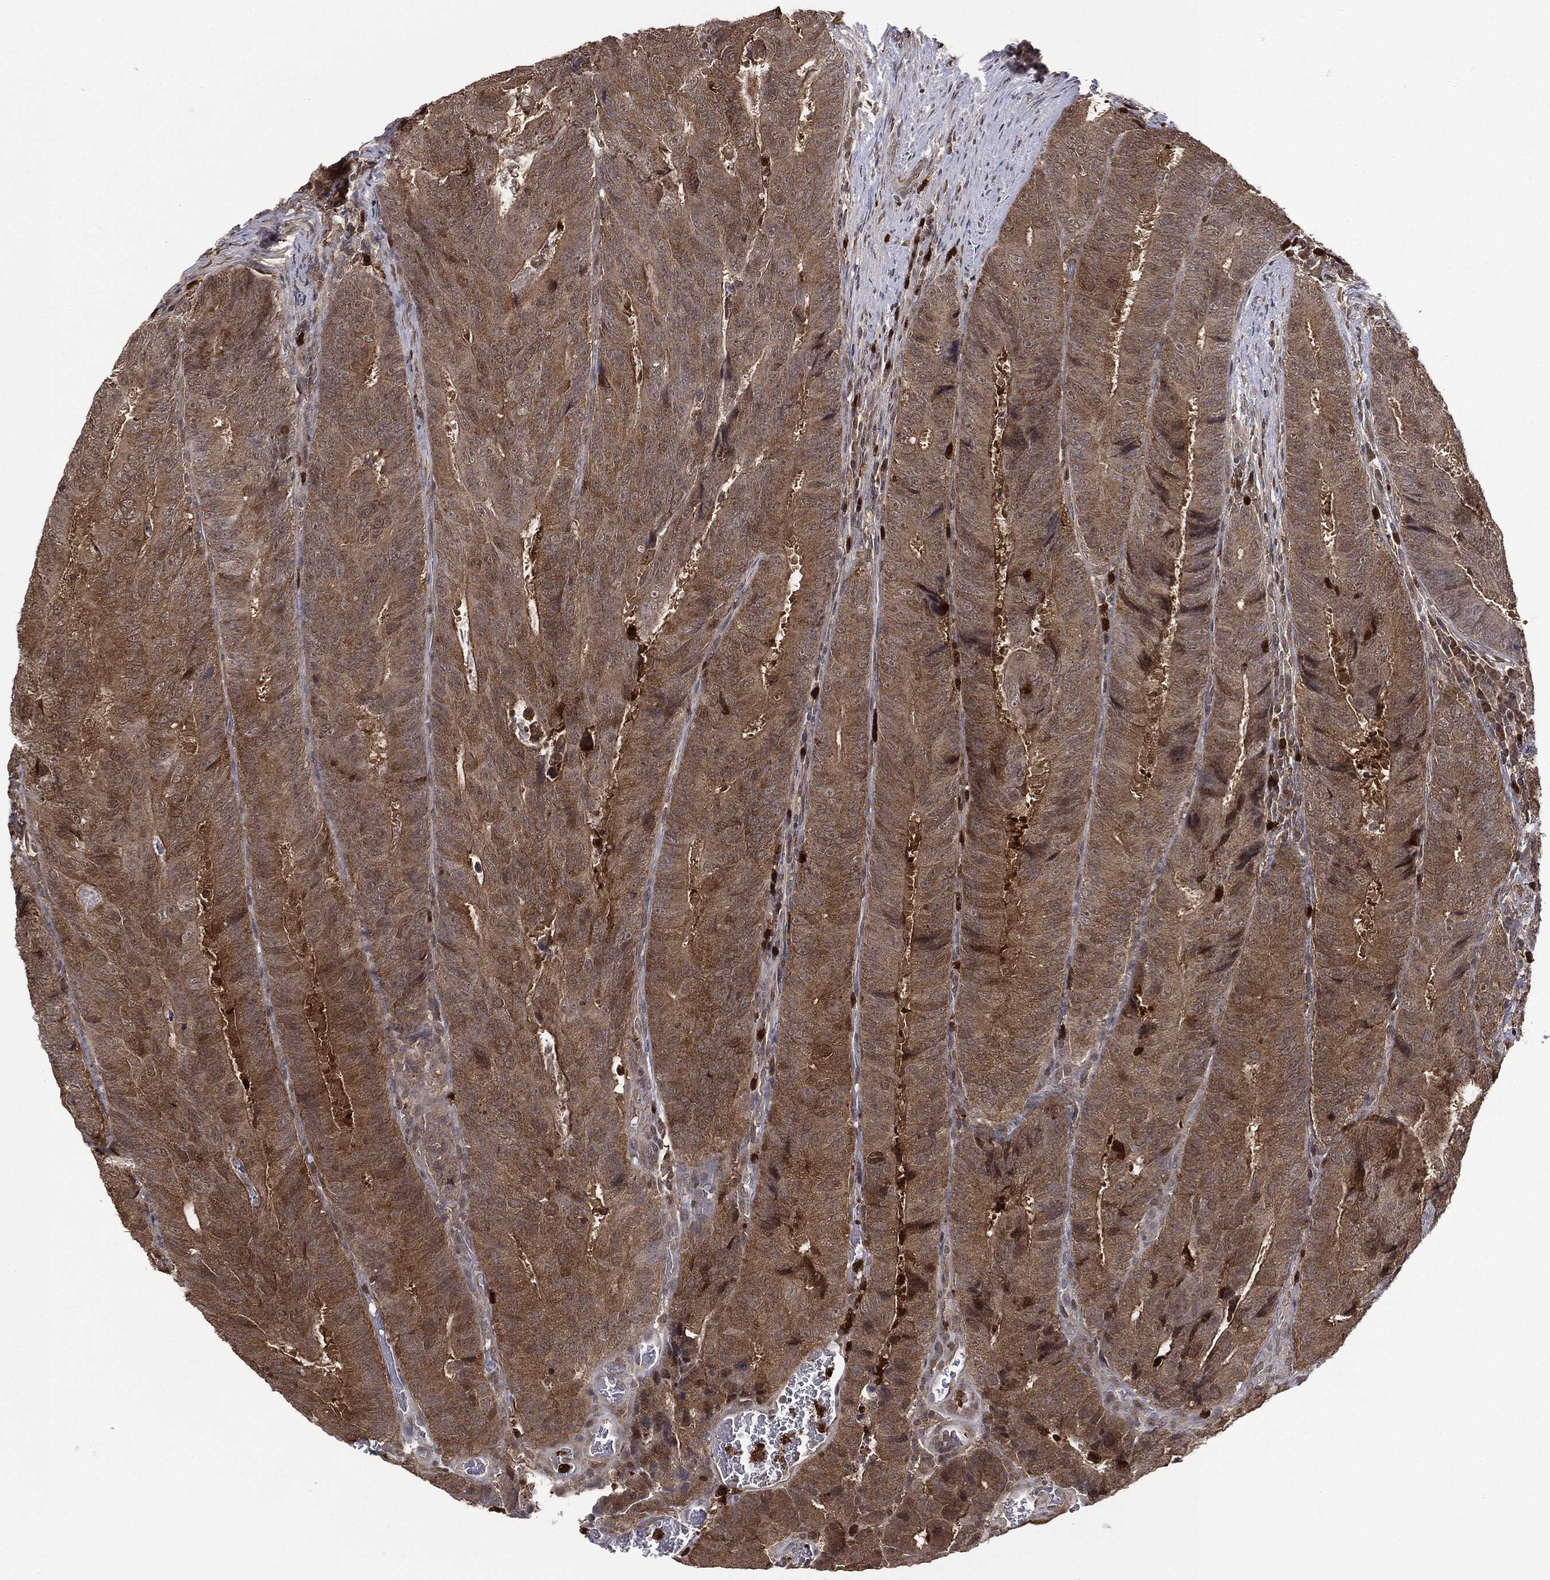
{"staining": {"intensity": "moderate", "quantity": ">75%", "location": "cytoplasmic/membranous"}, "tissue": "colorectal cancer", "cell_type": "Tumor cells", "image_type": "cancer", "snomed": [{"axis": "morphology", "description": "Adenocarcinoma, NOS"}, {"axis": "topography", "description": "Colon"}], "caption": "Colorectal cancer (adenocarcinoma) stained with a protein marker reveals moderate staining in tumor cells.", "gene": "GPI", "patient": {"sex": "female", "age": 48}}